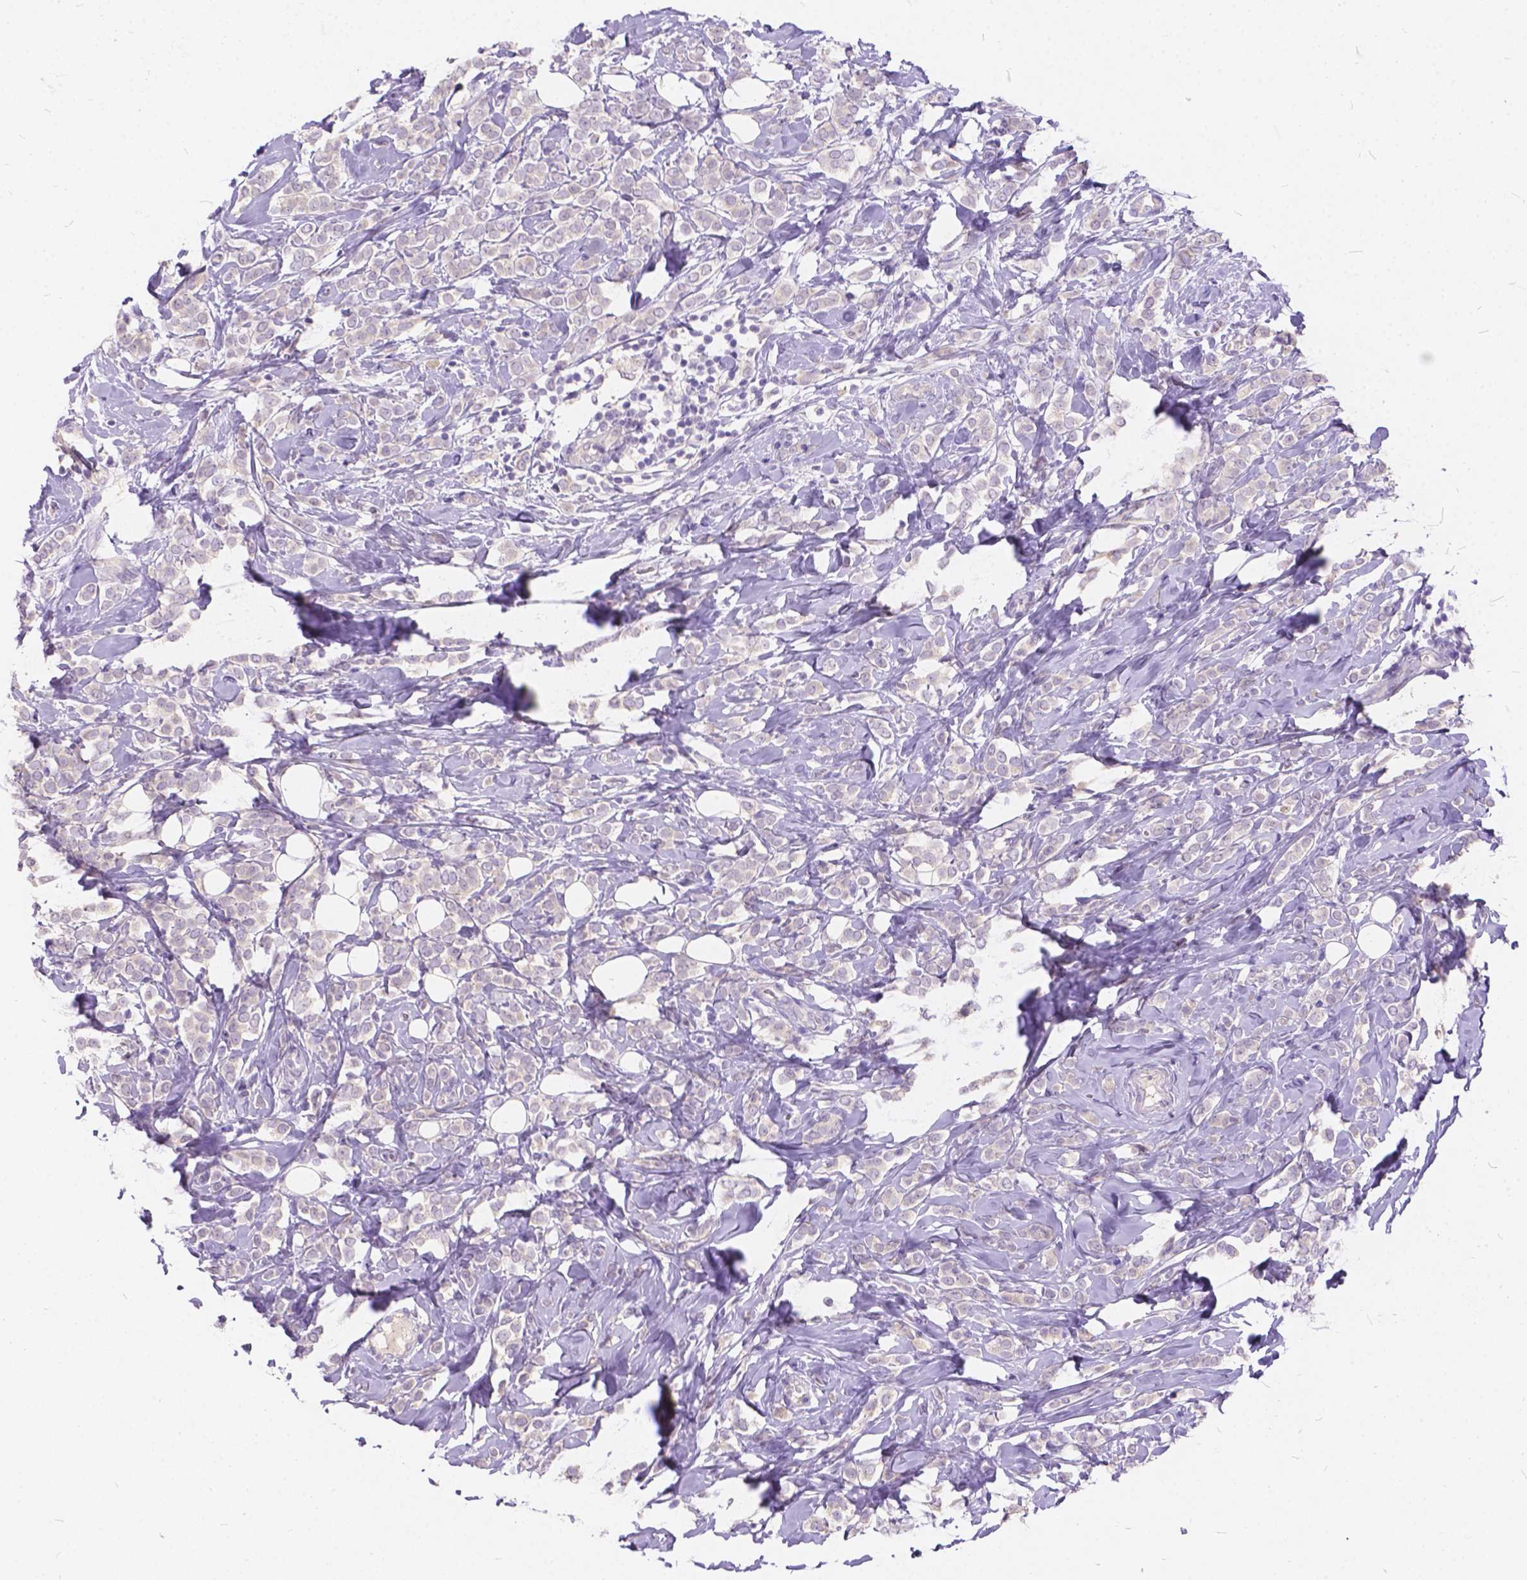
{"staining": {"intensity": "negative", "quantity": "none", "location": "none"}, "tissue": "breast cancer", "cell_type": "Tumor cells", "image_type": "cancer", "snomed": [{"axis": "morphology", "description": "Lobular carcinoma"}, {"axis": "topography", "description": "Breast"}], "caption": "Breast lobular carcinoma was stained to show a protein in brown. There is no significant positivity in tumor cells.", "gene": "PEX11G", "patient": {"sex": "female", "age": 49}}